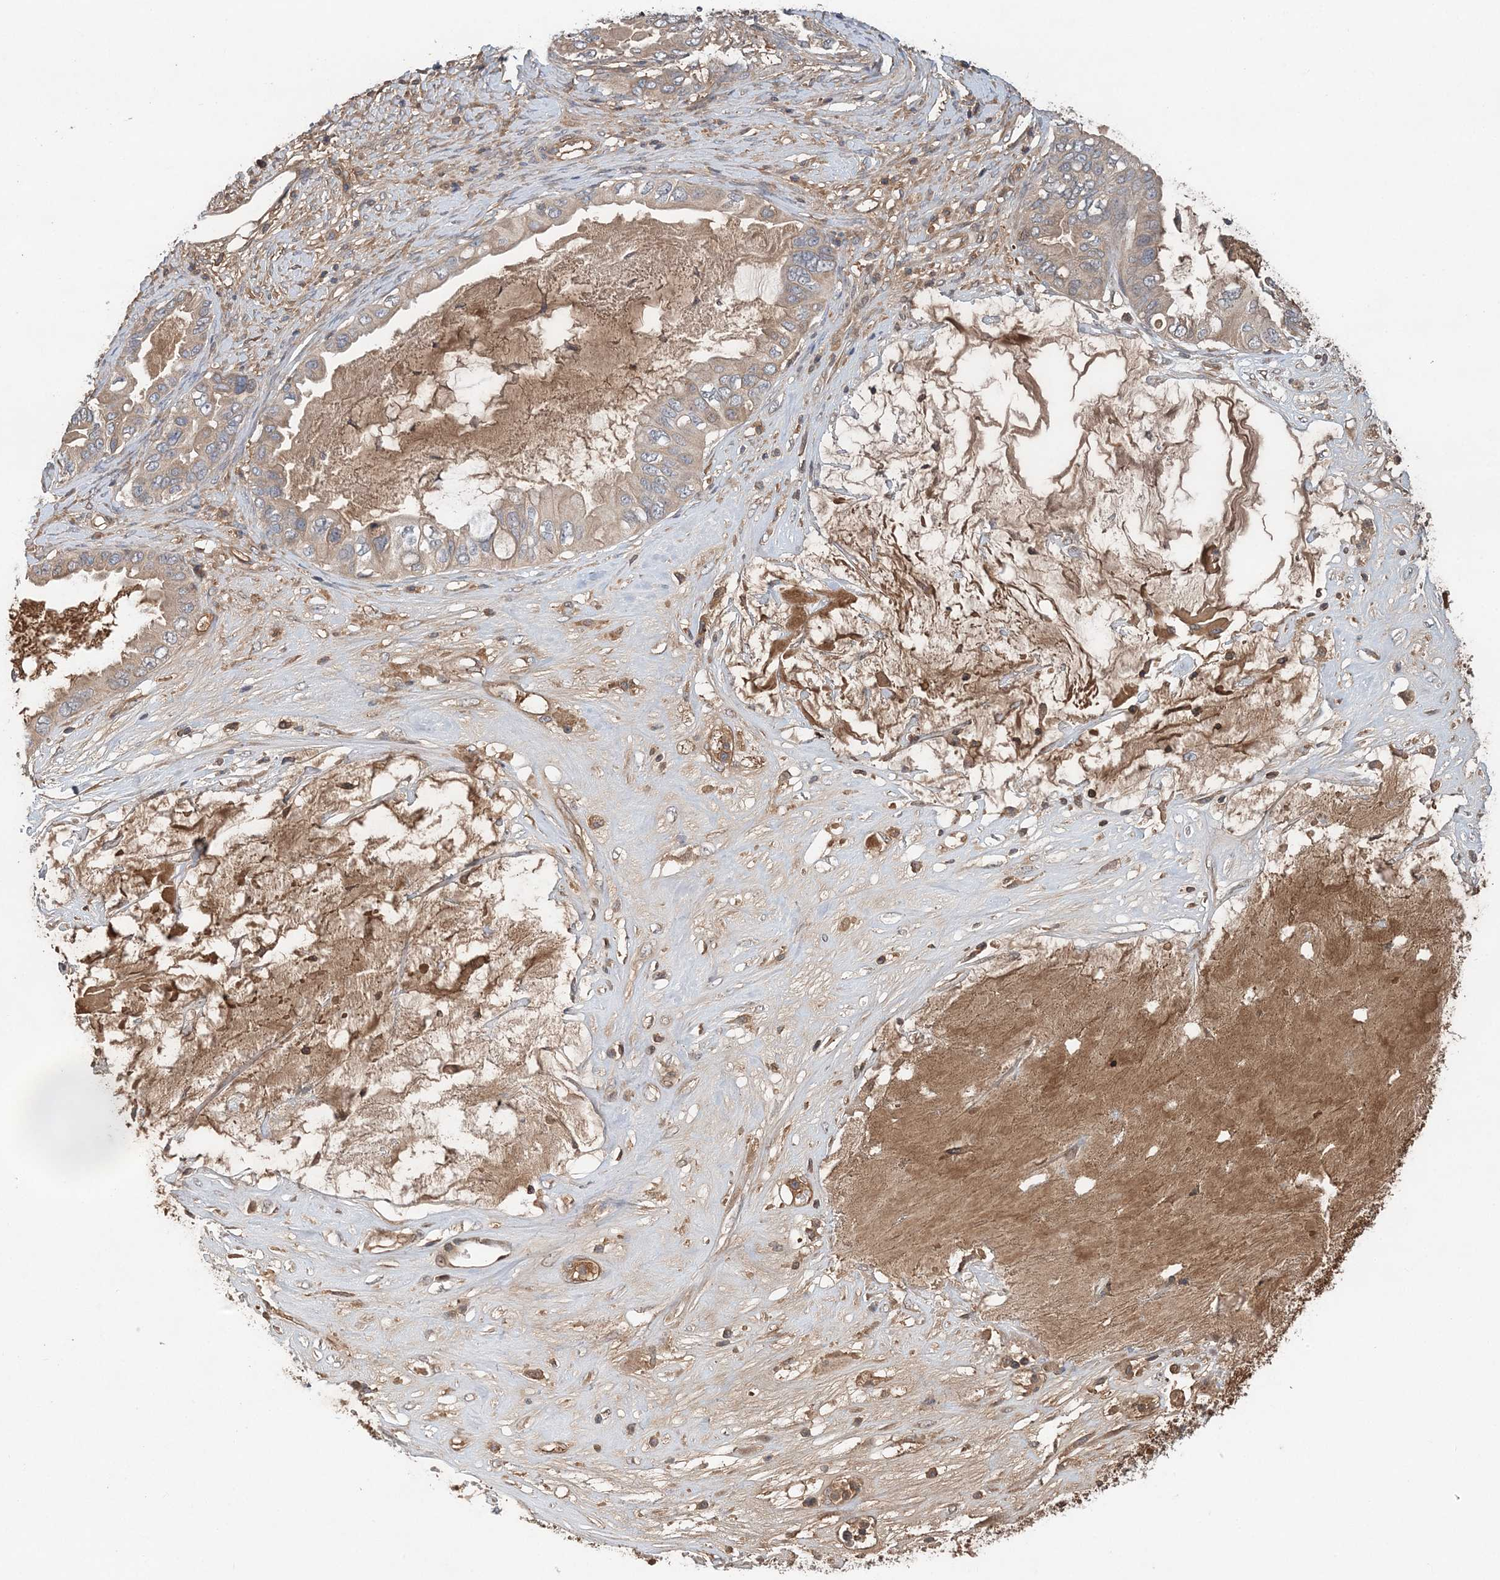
{"staining": {"intensity": "weak", "quantity": "<25%", "location": "cytoplasmic/membranous"}, "tissue": "ovarian cancer", "cell_type": "Tumor cells", "image_type": "cancer", "snomed": [{"axis": "morphology", "description": "Cystadenocarcinoma, mucinous, NOS"}, {"axis": "topography", "description": "Ovary"}], "caption": "Tumor cells are negative for brown protein staining in ovarian cancer (mucinous cystadenocarcinoma).", "gene": "SYCP3", "patient": {"sex": "female", "age": 80}}